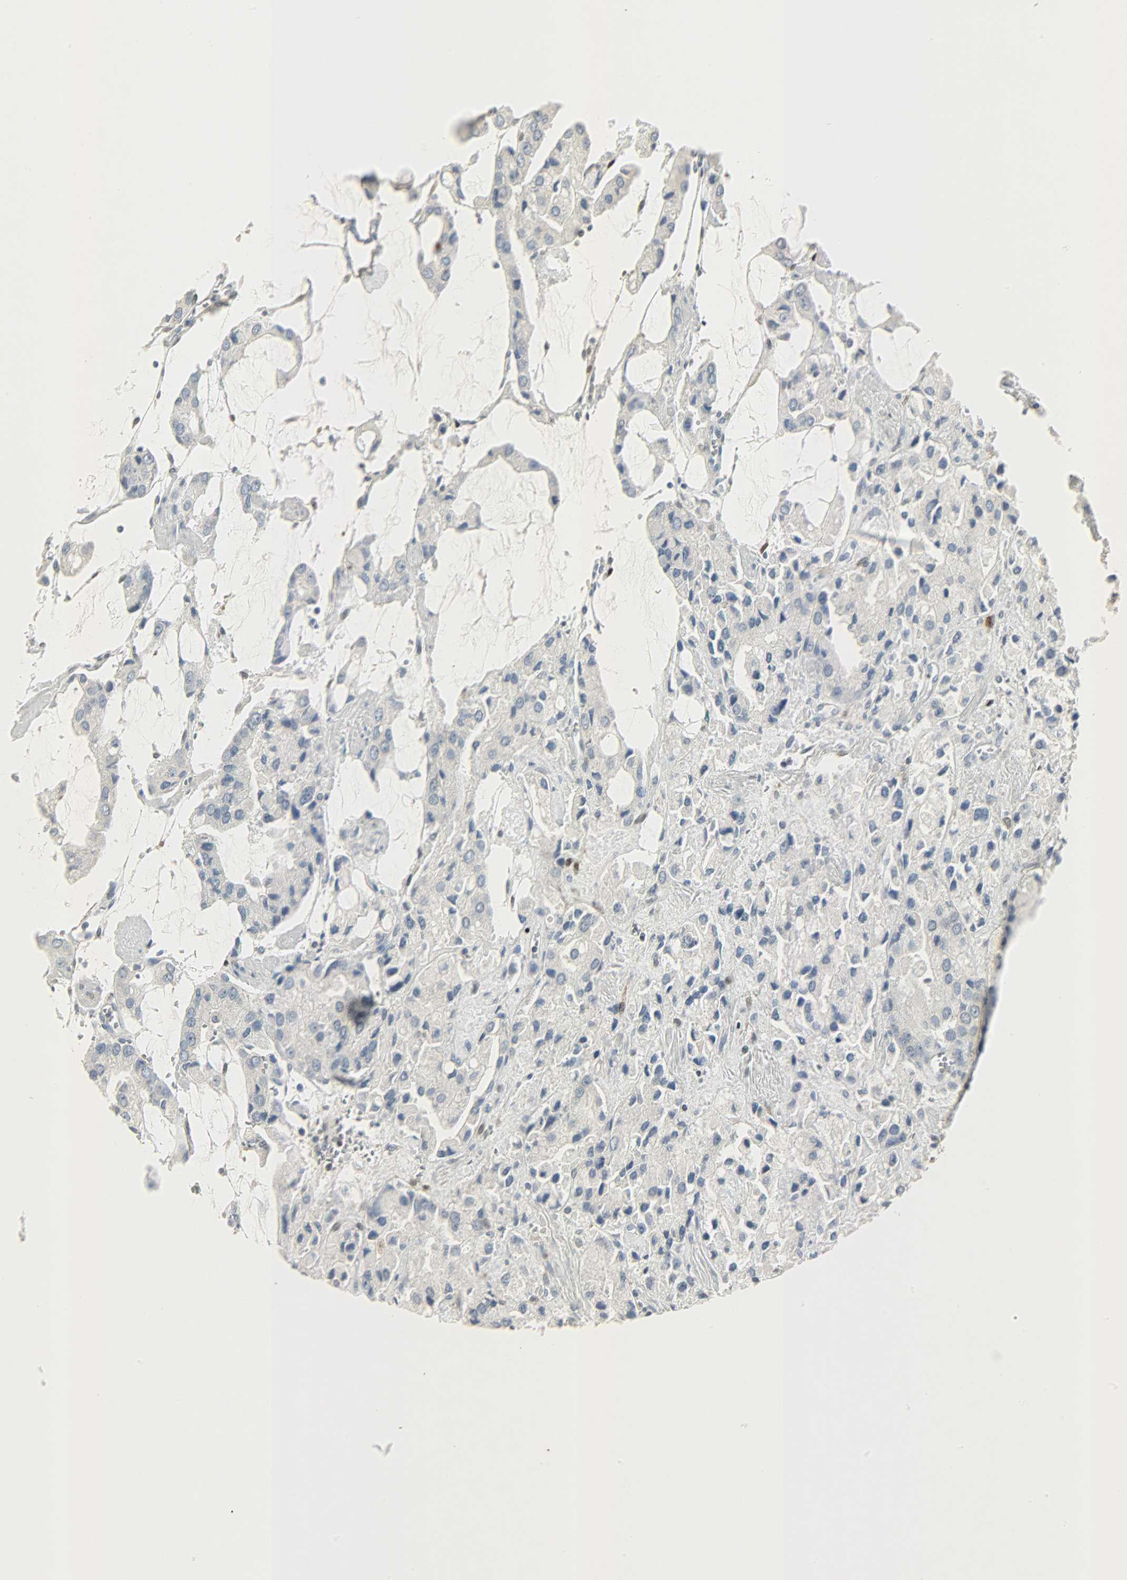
{"staining": {"intensity": "negative", "quantity": "none", "location": "none"}, "tissue": "prostate cancer", "cell_type": "Tumor cells", "image_type": "cancer", "snomed": [{"axis": "morphology", "description": "Adenocarcinoma, High grade"}, {"axis": "topography", "description": "Prostate"}], "caption": "Micrograph shows no significant protein positivity in tumor cells of prostate high-grade adenocarcinoma.", "gene": "CAMK4", "patient": {"sex": "male", "age": 67}}